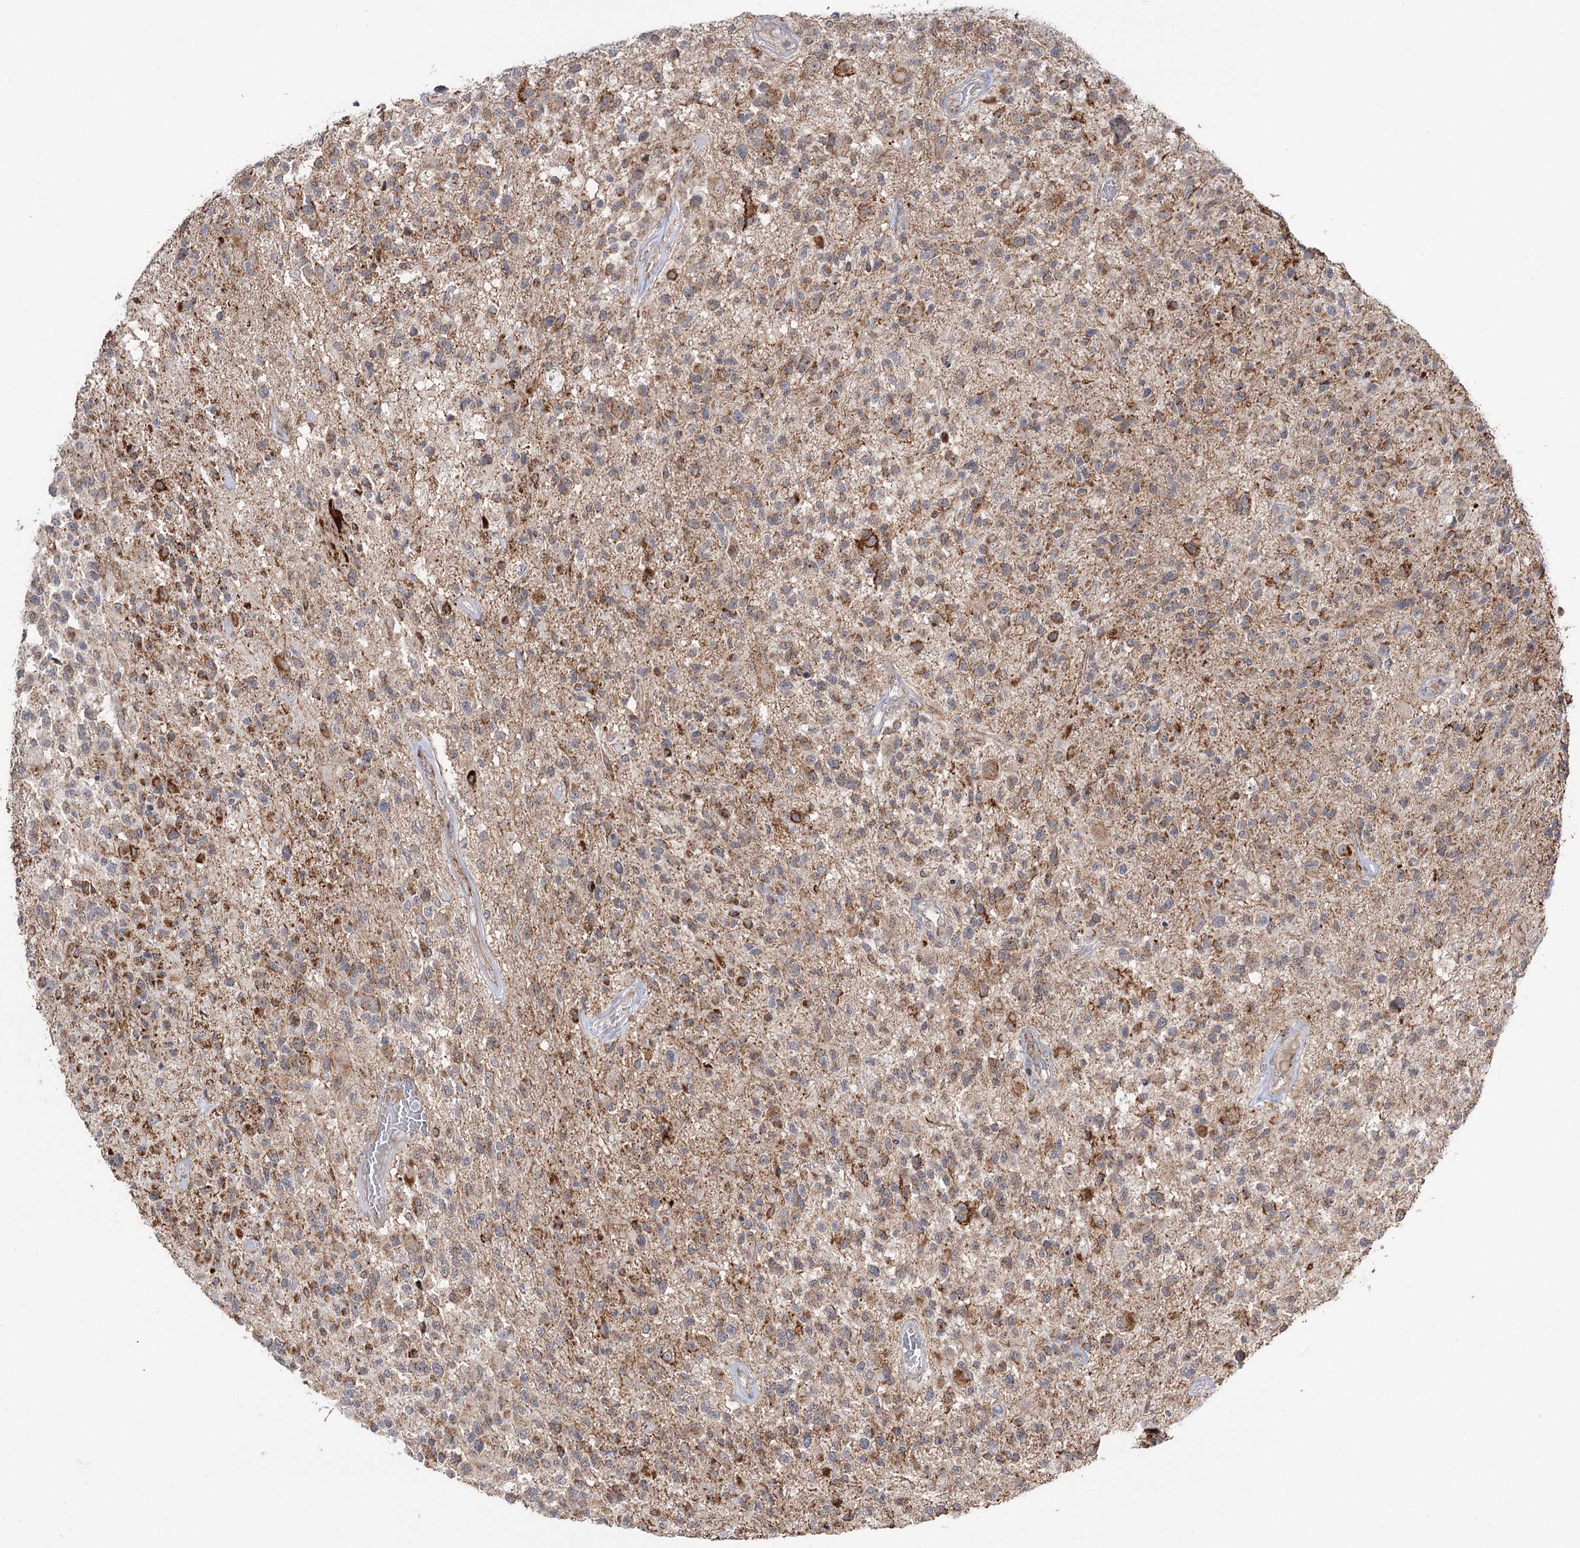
{"staining": {"intensity": "moderate", "quantity": "25%-75%", "location": "cytoplasmic/membranous"}, "tissue": "glioma", "cell_type": "Tumor cells", "image_type": "cancer", "snomed": [{"axis": "morphology", "description": "Glioma, malignant, High grade"}, {"axis": "morphology", "description": "Glioblastoma, NOS"}, {"axis": "topography", "description": "Brain"}], "caption": "This is an image of immunohistochemistry staining of glioma, which shows moderate staining in the cytoplasmic/membranous of tumor cells.", "gene": "CBR4", "patient": {"sex": "male", "age": 60}}